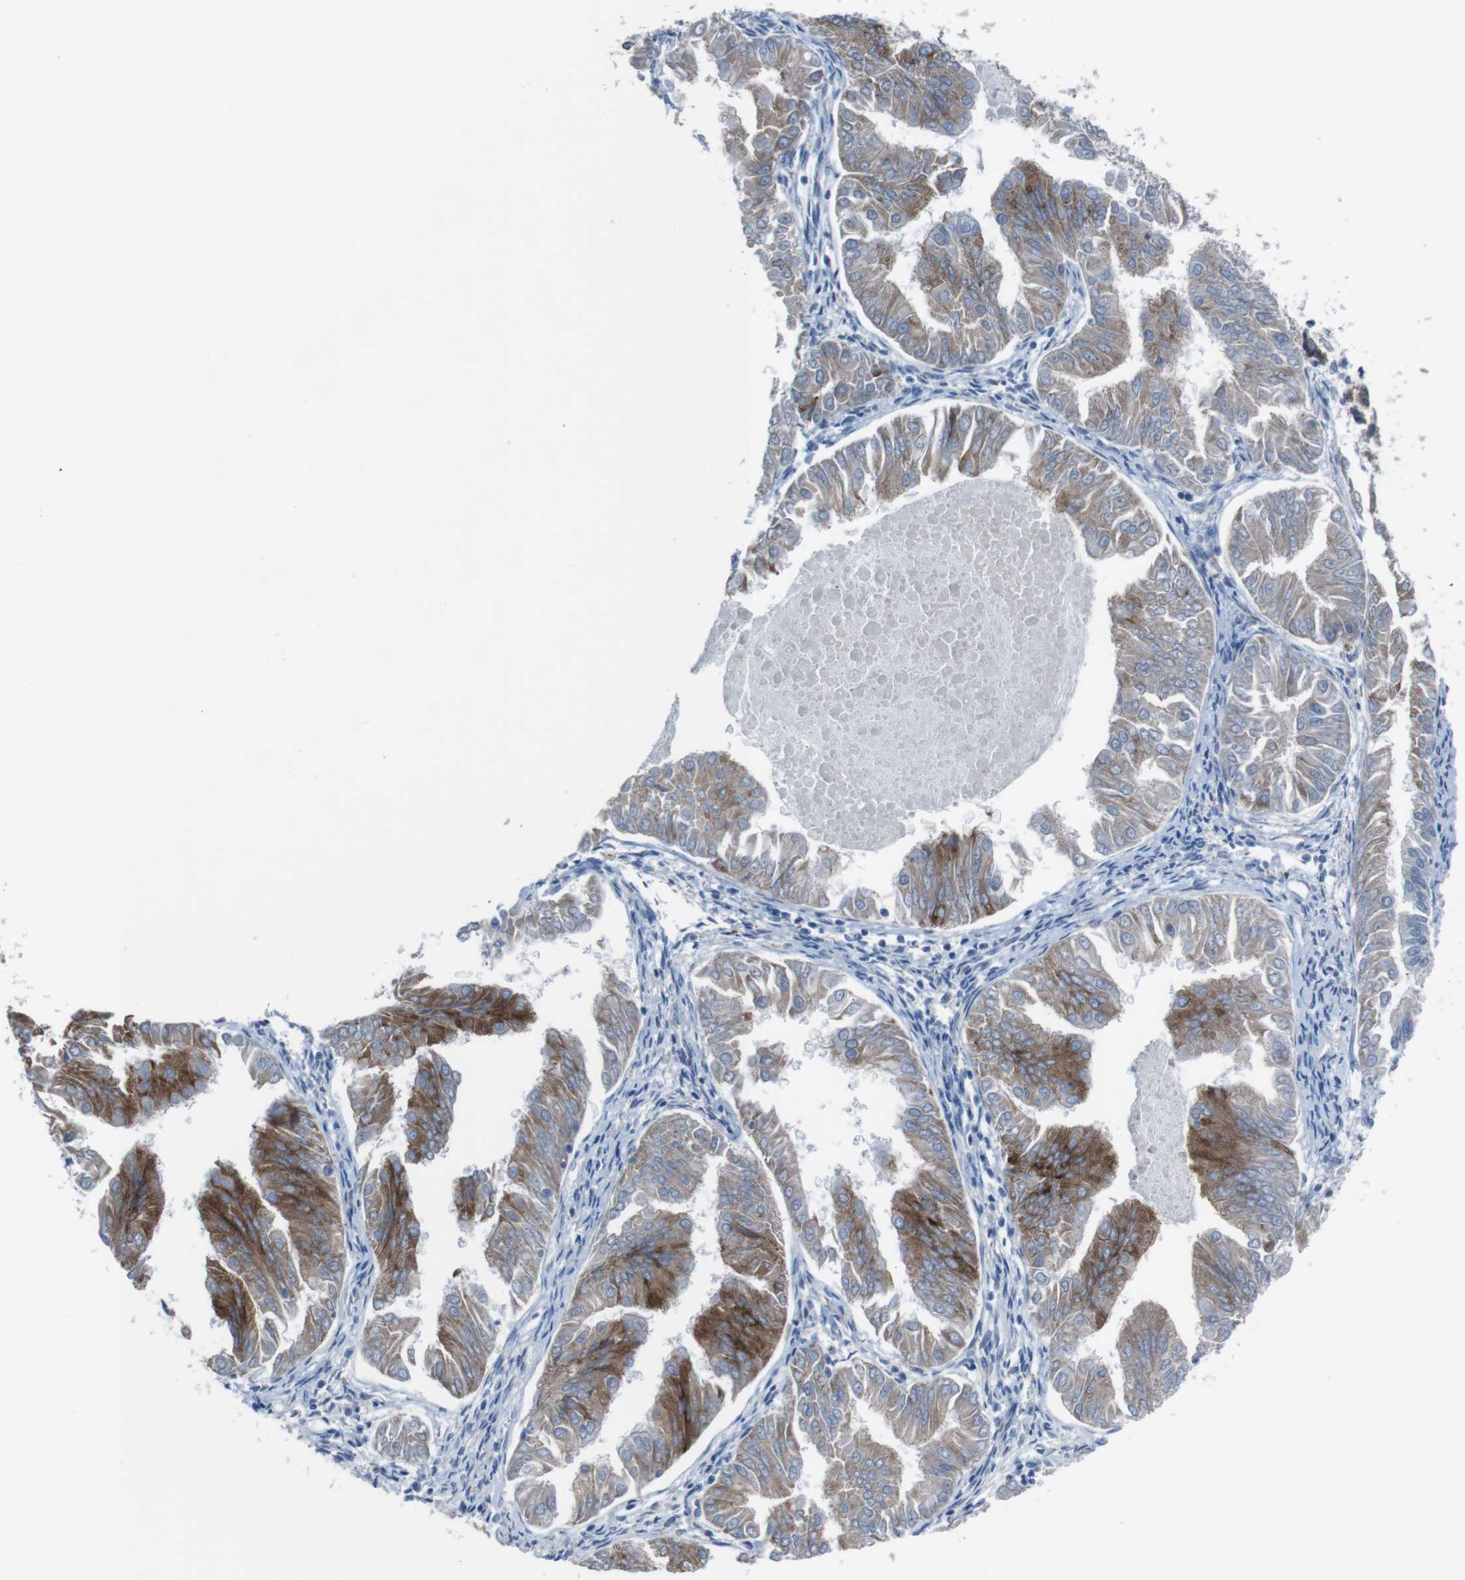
{"staining": {"intensity": "moderate", "quantity": ">75%", "location": "cytoplasmic/membranous"}, "tissue": "endometrial cancer", "cell_type": "Tumor cells", "image_type": "cancer", "snomed": [{"axis": "morphology", "description": "Adenocarcinoma, NOS"}, {"axis": "topography", "description": "Endometrium"}], "caption": "Tumor cells show moderate cytoplasmic/membranous expression in about >75% of cells in endometrial adenocarcinoma.", "gene": "CDH22", "patient": {"sex": "female", "age": 53}}